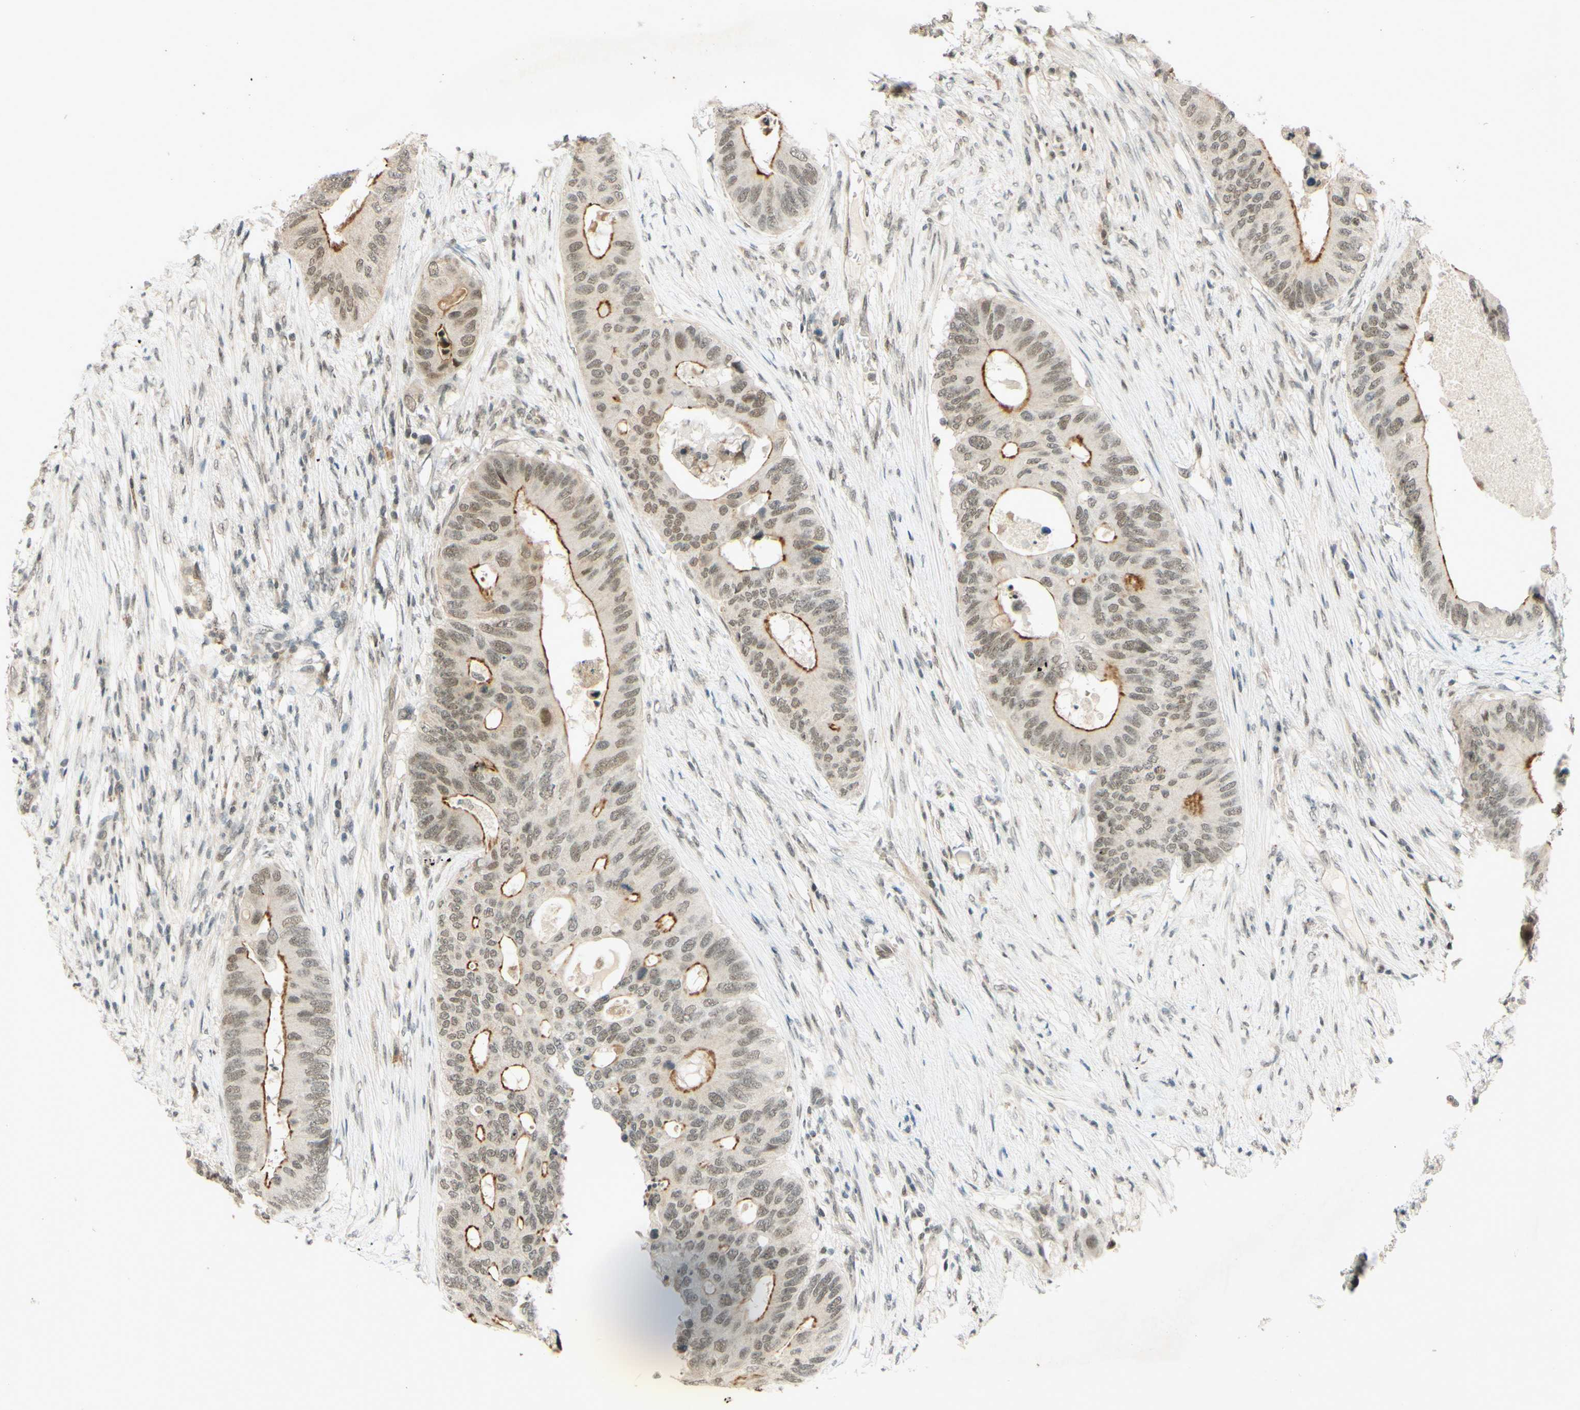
{"staining": {"intensity": "moderate", "quantity": ">75%", "location": "cytoplasmic/membranous,nuclear"}, "tissue": "colorectal cancer", "cell_type": "Tumor cells", "image_type": "cancer", "snomed": [{"axis": "morphology", "description": "Adenocarcinoma, NOS"}, {"axis": "topography", "description": "Colon"}], "caption": "Colorectal adenocarcinoma stained with a brown dye shows moderate cytoplasmic/membranous and nuclear positive positivity in about >75% of tumor cells.", "gene": "SMARCB1", "patient": {"sex": "male", "age": 71}}